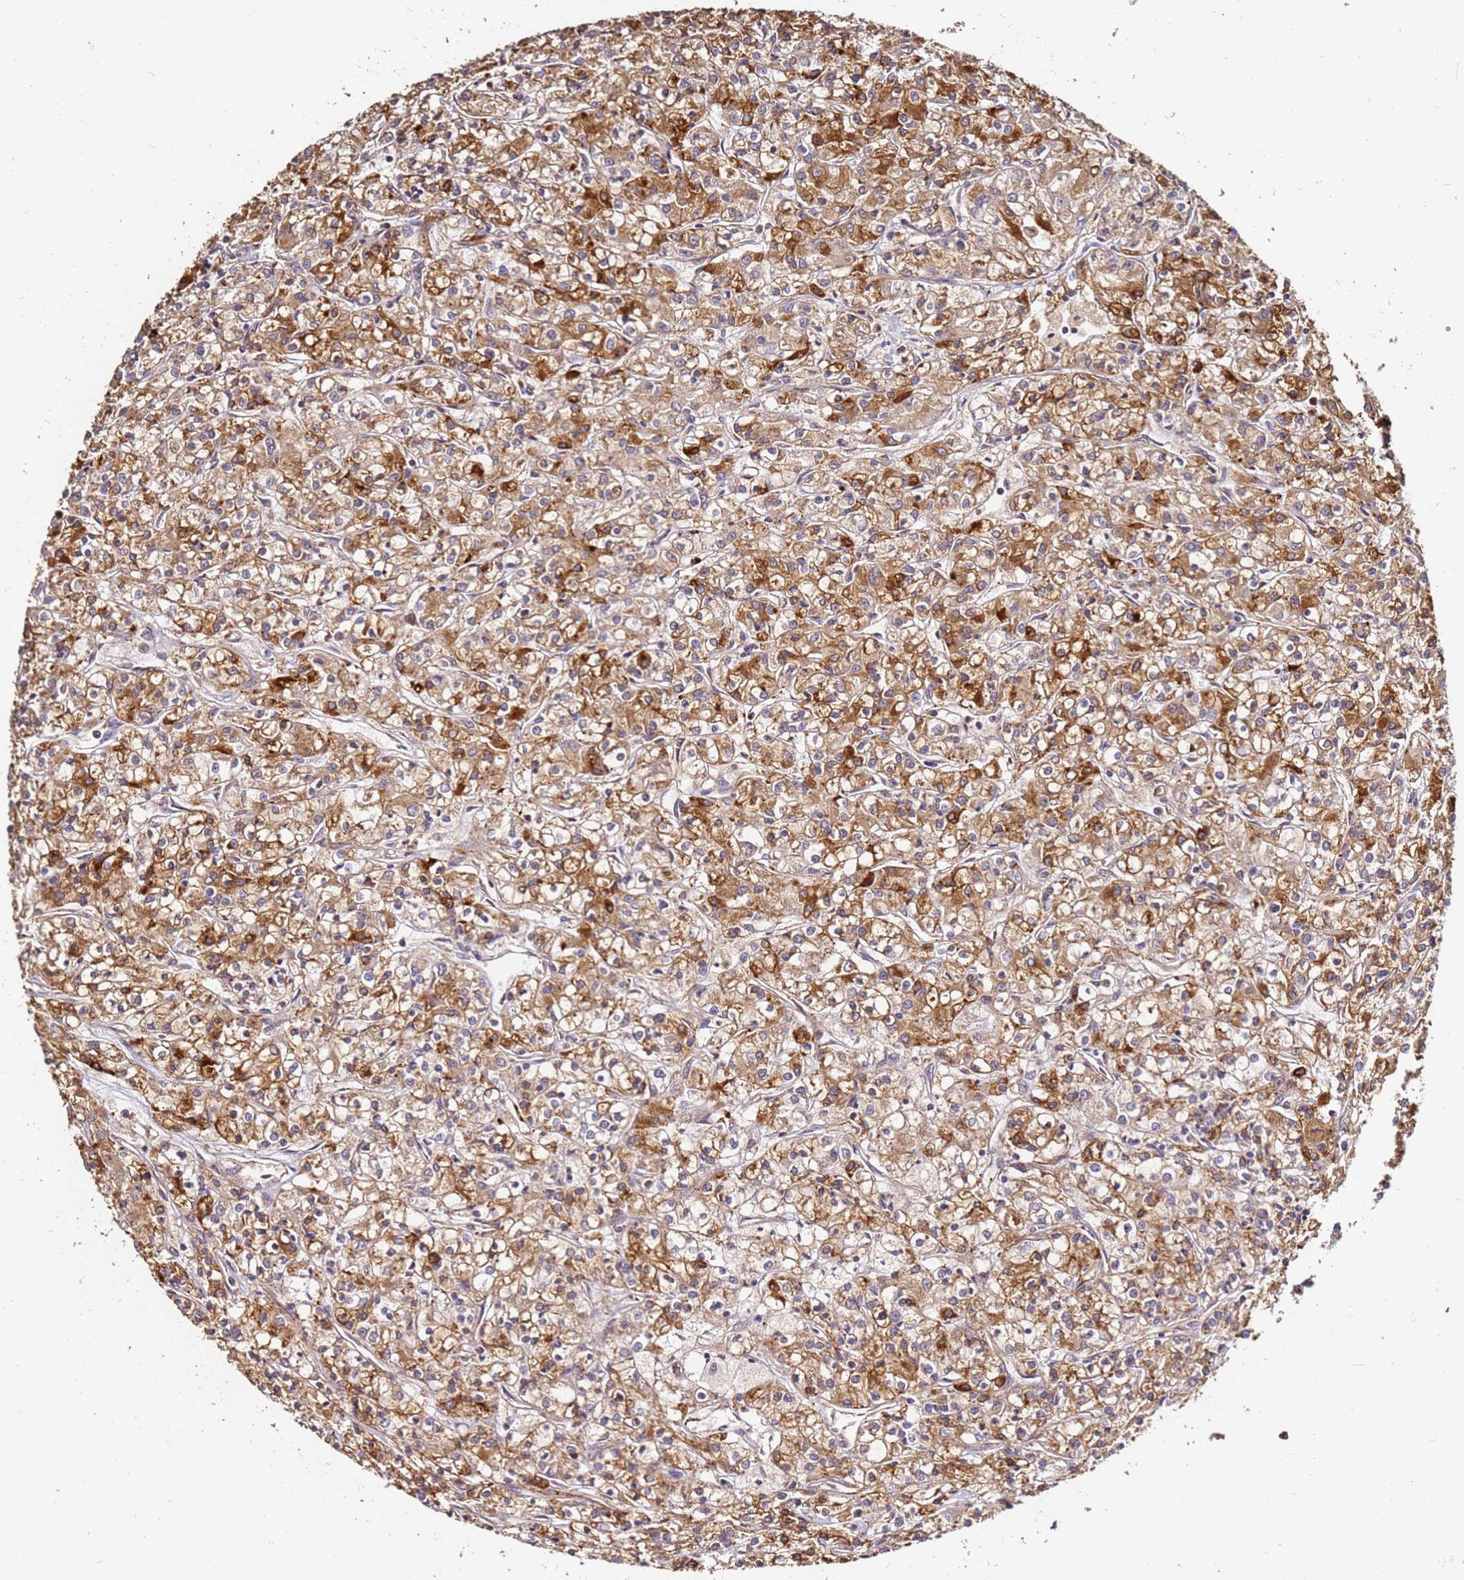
{"staining": {"intensity": "strong", "quantity": ">75%", "location": "cytoplasmic/membranous"}, "tissue": "renal cancer", "cell_type": "Tumor cells", "image_type": "cancer", "snomed": [{"axis": "morphology", "description": "Adenocarcinoma, NOS"}, {"axis": "topography", "description": "Kidney"}], "caption": "A micrograph showing strong cytoplasmic/membranous expression in about >75% of tumor cells in renal cancer, as visualized by brown immunohistochemical staining.", "gene": "DVL3", "patient": {"sex": "female", "age": 59}}